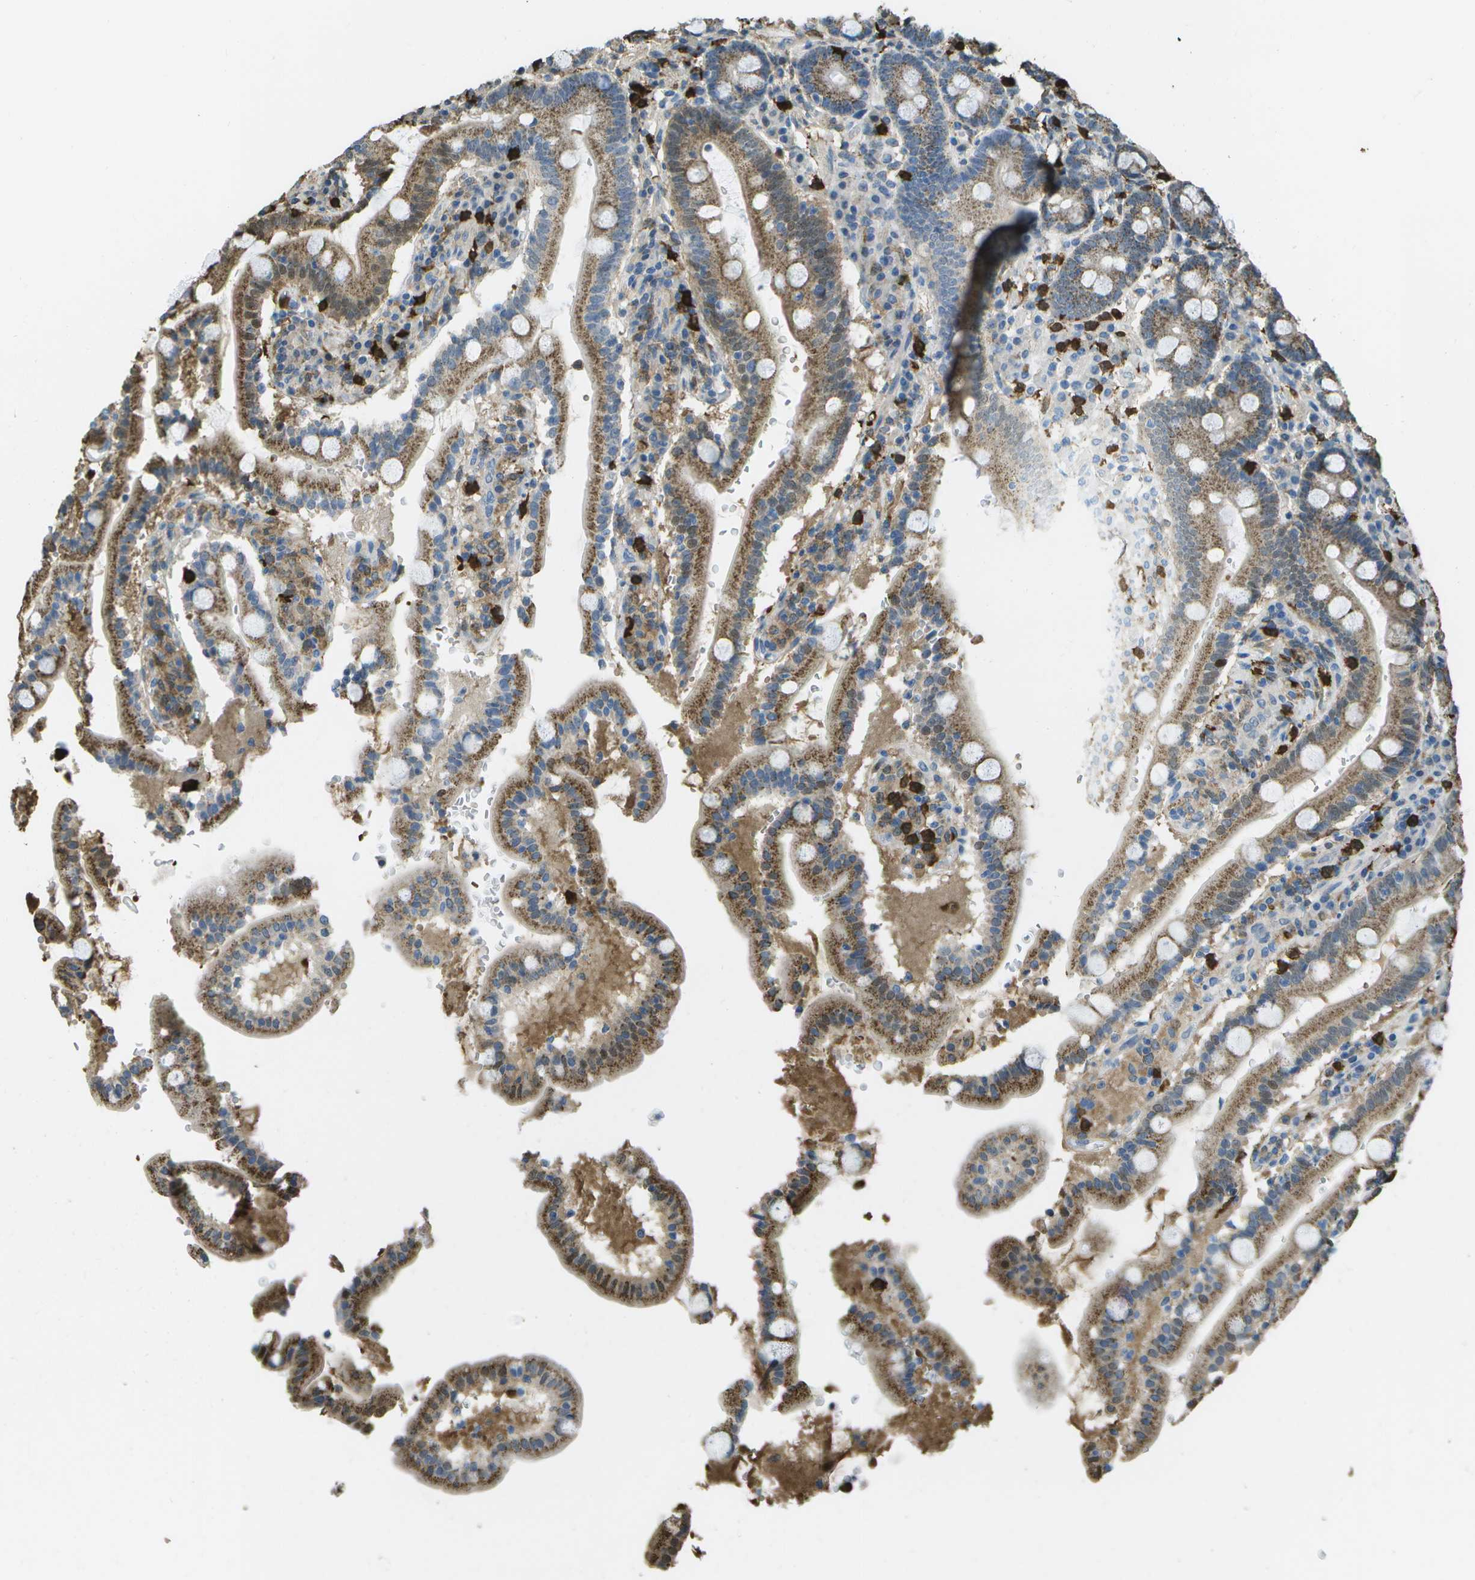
{"staining": {"intensity": "moderate", "quantity": ">75%", "location": "cytoplasmic/membranous"}, "tissue": "duodenum", "cell_type": "Glandular cells", "image_type": "normal", "snomed": [{"axis": "morphology", "description": "Normal tissue, NOS"}, {"axis": "topography", "description": "Small intestine, NOS"}], "caption": "Unremarkable duodenum demonstrates moderate cytoplasmic/membranous staining in approximately >75% of glandular cells, visualized by immunohistochemistry. (DAB (3,3'-diaminobenzidine) IHC, brown staining for protein, blue staining for nuclei).", "gene": "CACHD1", "patient": {"sex": "female", "age": 71}}